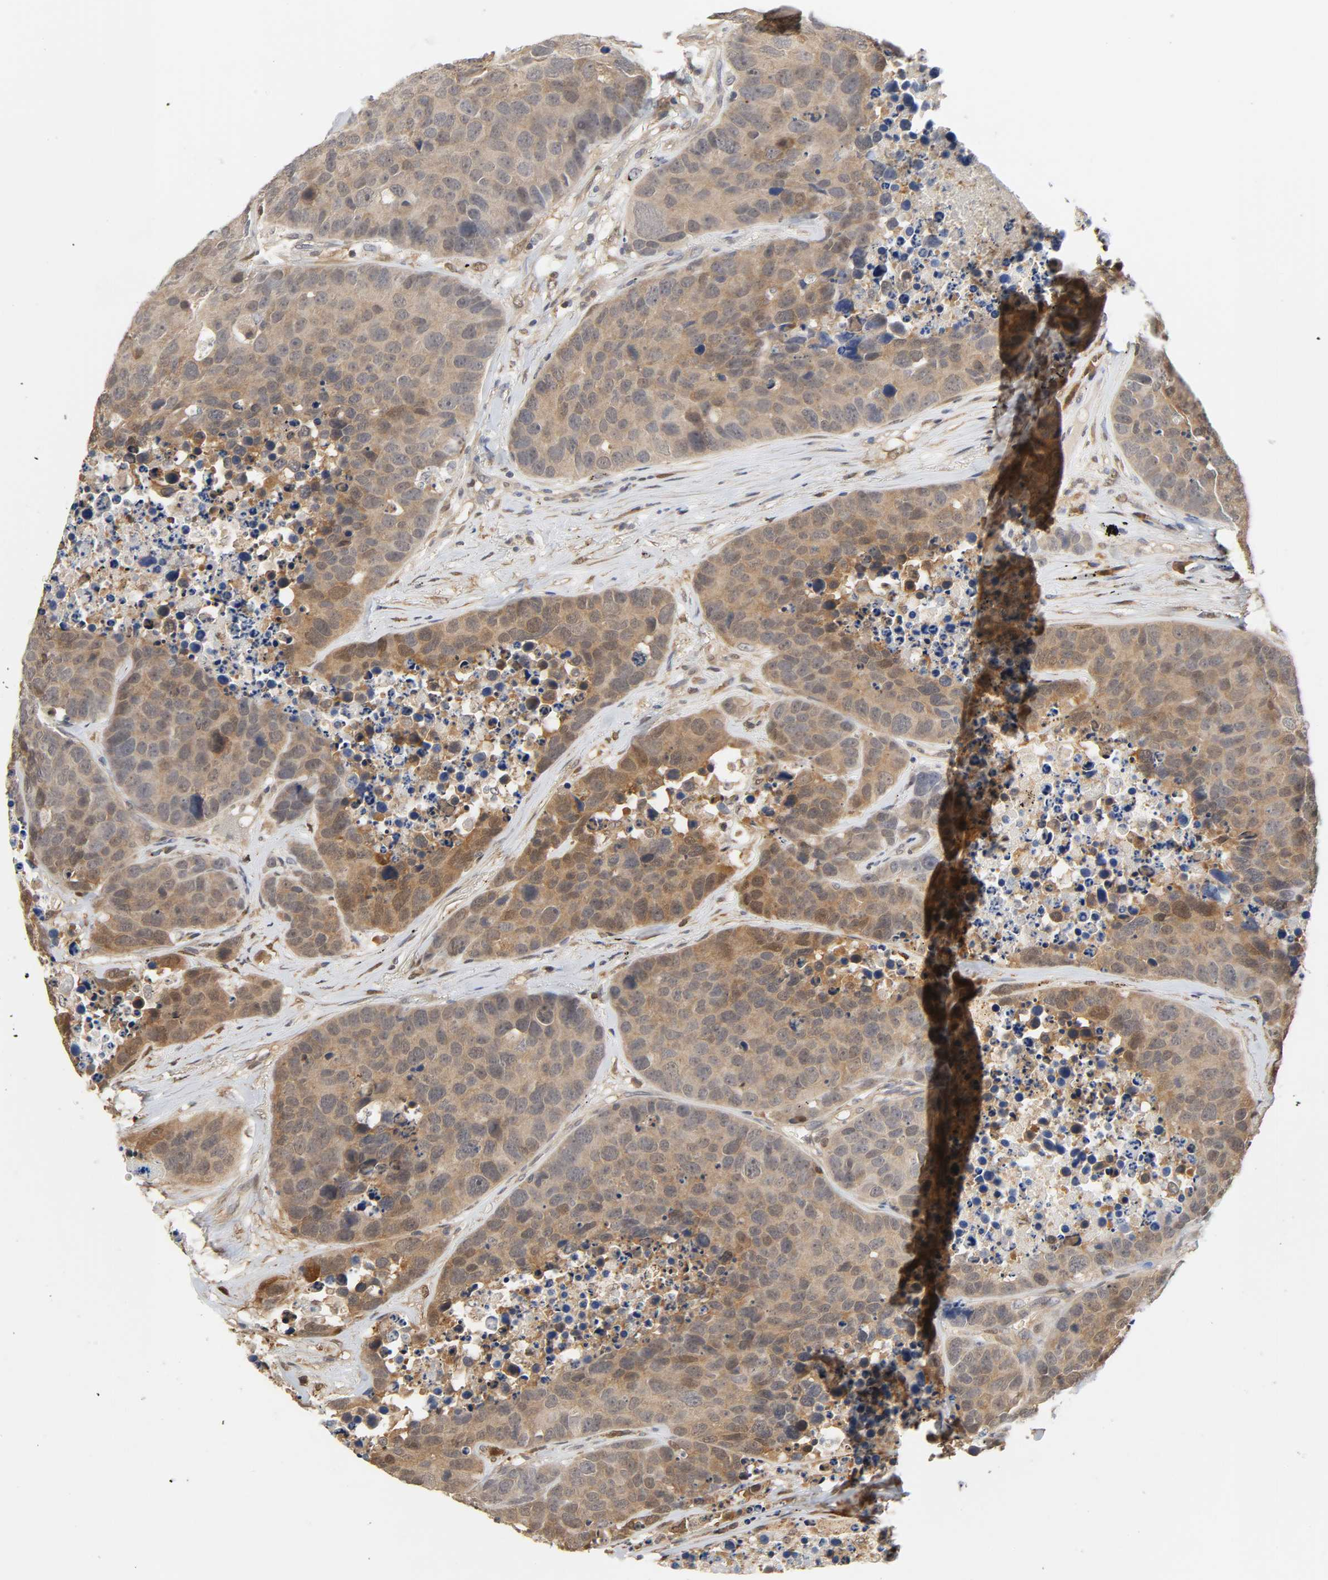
{"staining": {"intensity": "moderate", "quantity": ">75%", "location": "cytoplasmic/membranous"}, "tissue": "carcinoid", "cell_type": "Tumor cells", "image_type": "cancer", "snomed": [{"axis": "morphology", "description": "Carcinoid, malignant, NOS"}, {"axis": "topography", "description": "Lung"}], "caption": "Carcinoid stained with IHC exhibits moderate cytoplasmic/membranous positivity in about >75% of tumor cells. (IHC, brightfield microscopy, high magnification).", "gene": "MIF", "patient": {"sex": "male", "age": 60}}